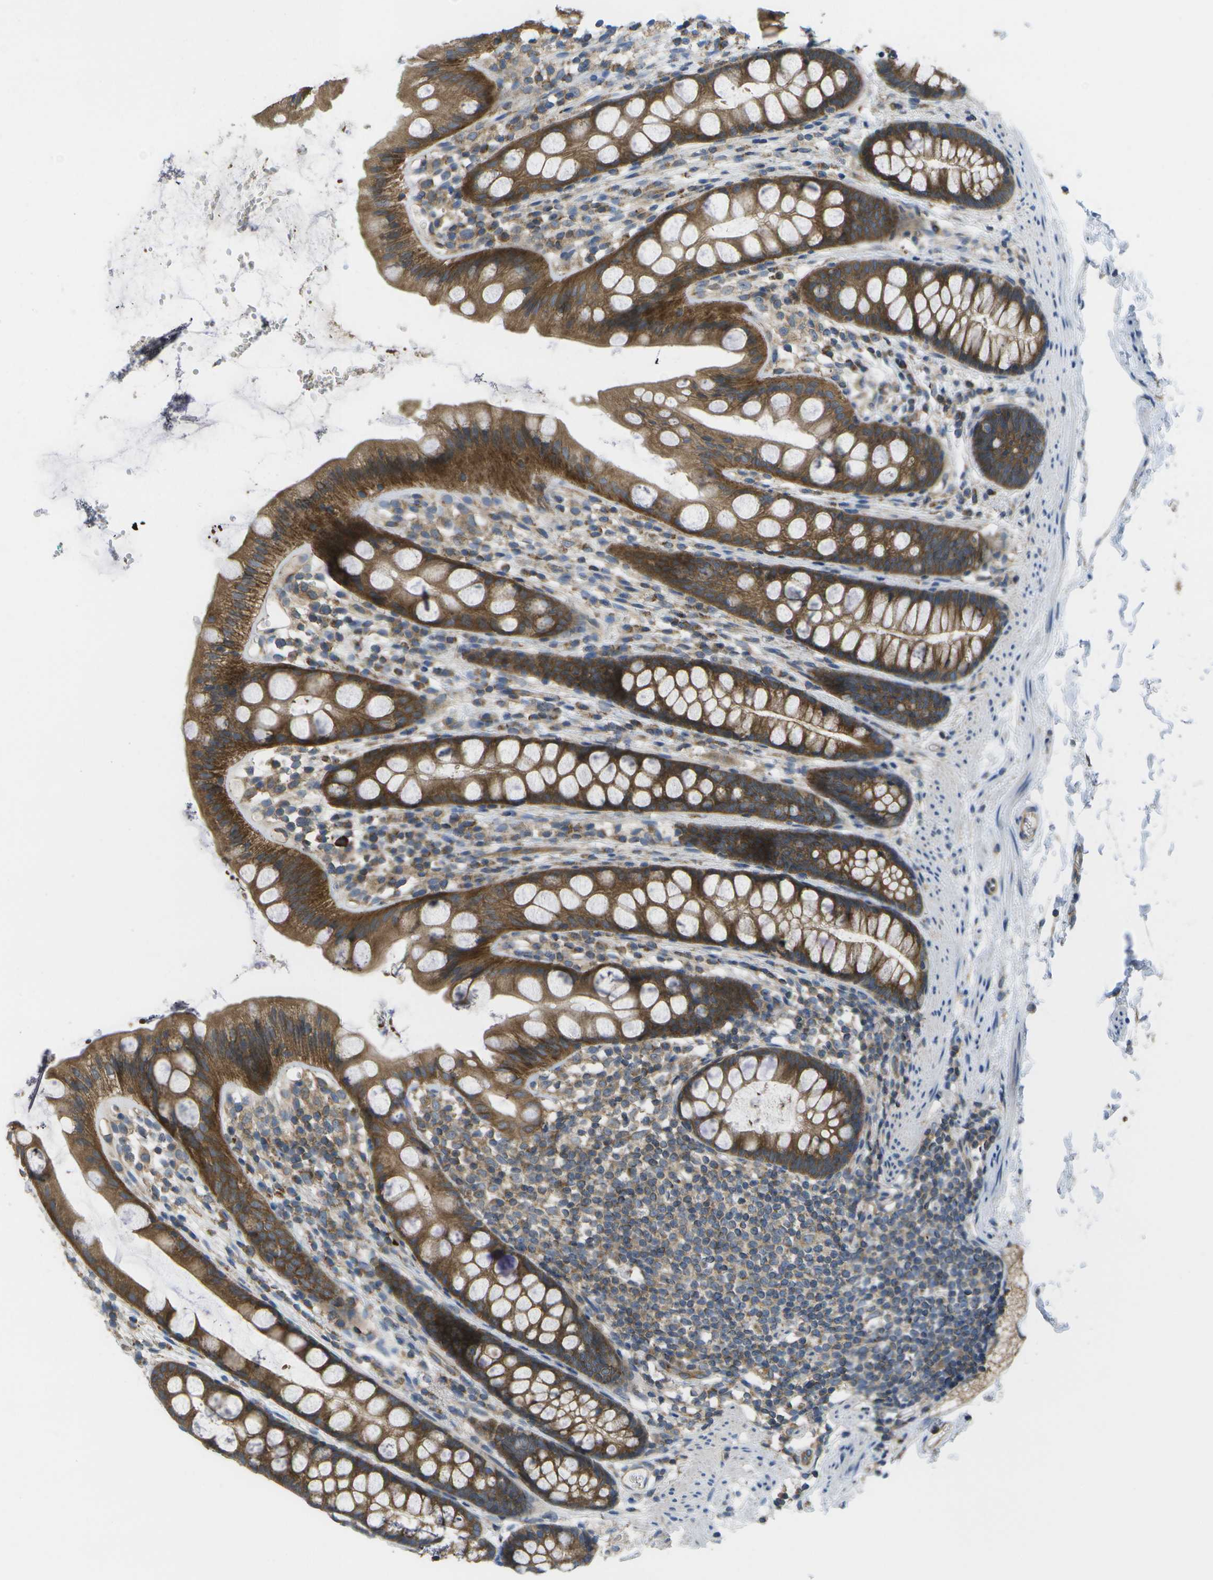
{"staining": {"intensity": "strong", "quantity": ">75%", "location": "cytoplasmic/membranous"}, "tissue": "rectum", "cell_type": "Glandular cells", "image_type": "normal", "snomed": [{"axis": "morphology", "description": "Normal tissue, NOS"}, {"axis": "topography", "description": "Rectum"}], "caption": "Immunohistochemistry image of benign human rectum stained for a protein (brown), which exhibits high levels of strong cytoplasmic/membranous staining in about >75% of glandular cells.", "gene": "DPM3", "patient": {"sex": "female", "age": 65}}